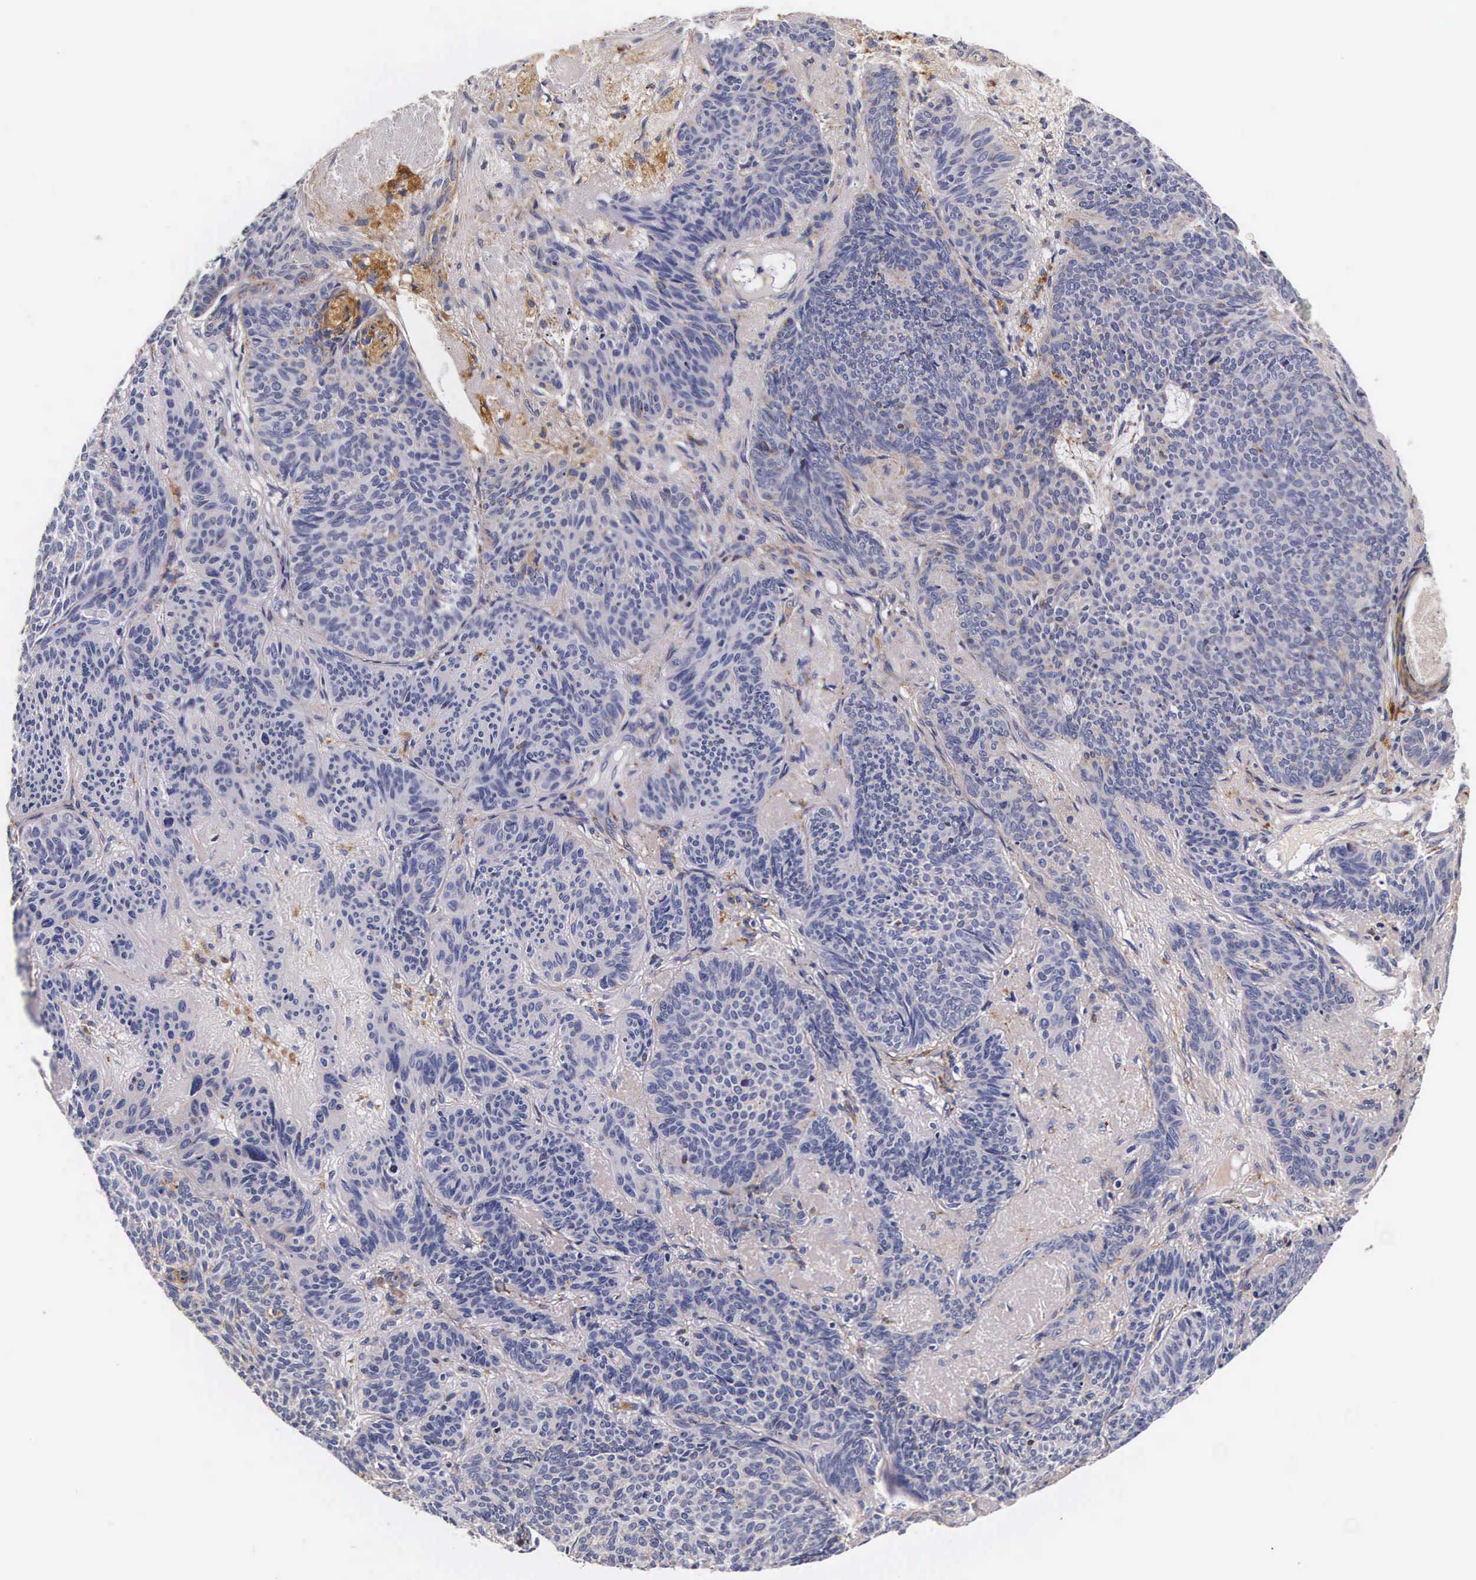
{"staining": {"intensity": "negative", "quantity": "none", "location": "none"}, "tissue": "skin cancer", "cell_type": "Tumor cells", "image_type": "cancer", "snomed": [{"axis": "morphology", "description": "Basal cell carcinoma"}, {"axis": "topography", "description": "Skin"}], "caption": "Skin cancer (basal cell carcinoma) was stained to show a protein in brown. There is no significant staining in tumor cells.", "gene": "CTSB", "patient": {"sex": "male", "age": 84}}